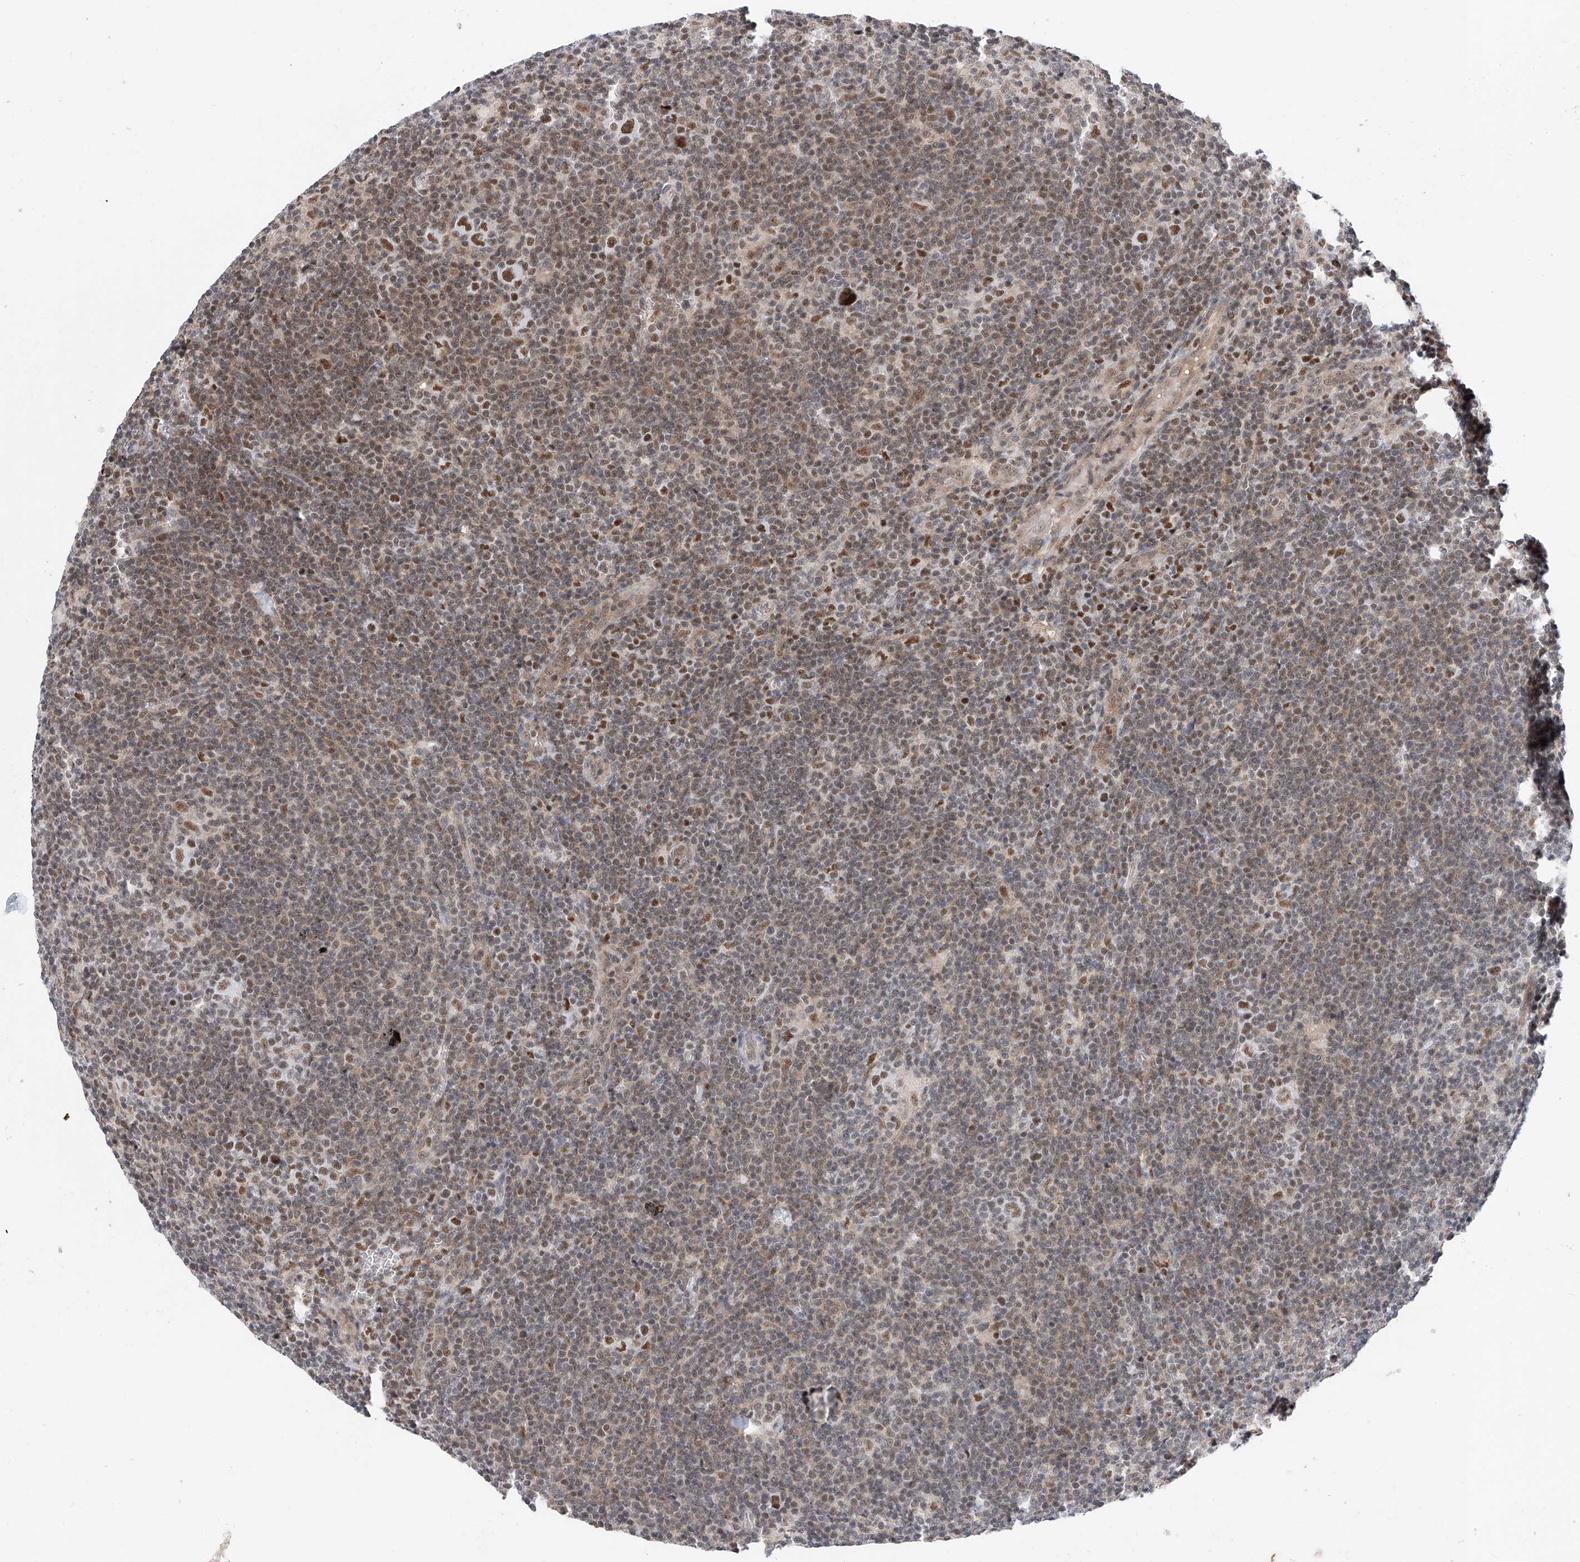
{"staining": {"intensity": "moderate", "quantity": ">75%", "location": "nuclear"}, "tissue": "lymphoma", "cell_type": "Tumor cells", "image_type": "cancer", "snomed": [{"axis": "morphology", "description": "Hodgkin's disease, NOS"}, {"axis": "topography", "description": "Lymph node"}], "caption": "Protein expression analysis of lymphoma shows moderate nuclear positivity in approximately >75% of tumor cells.", "gene": "SNRNP200", "patient": {"sex": "female", "age": 57}}